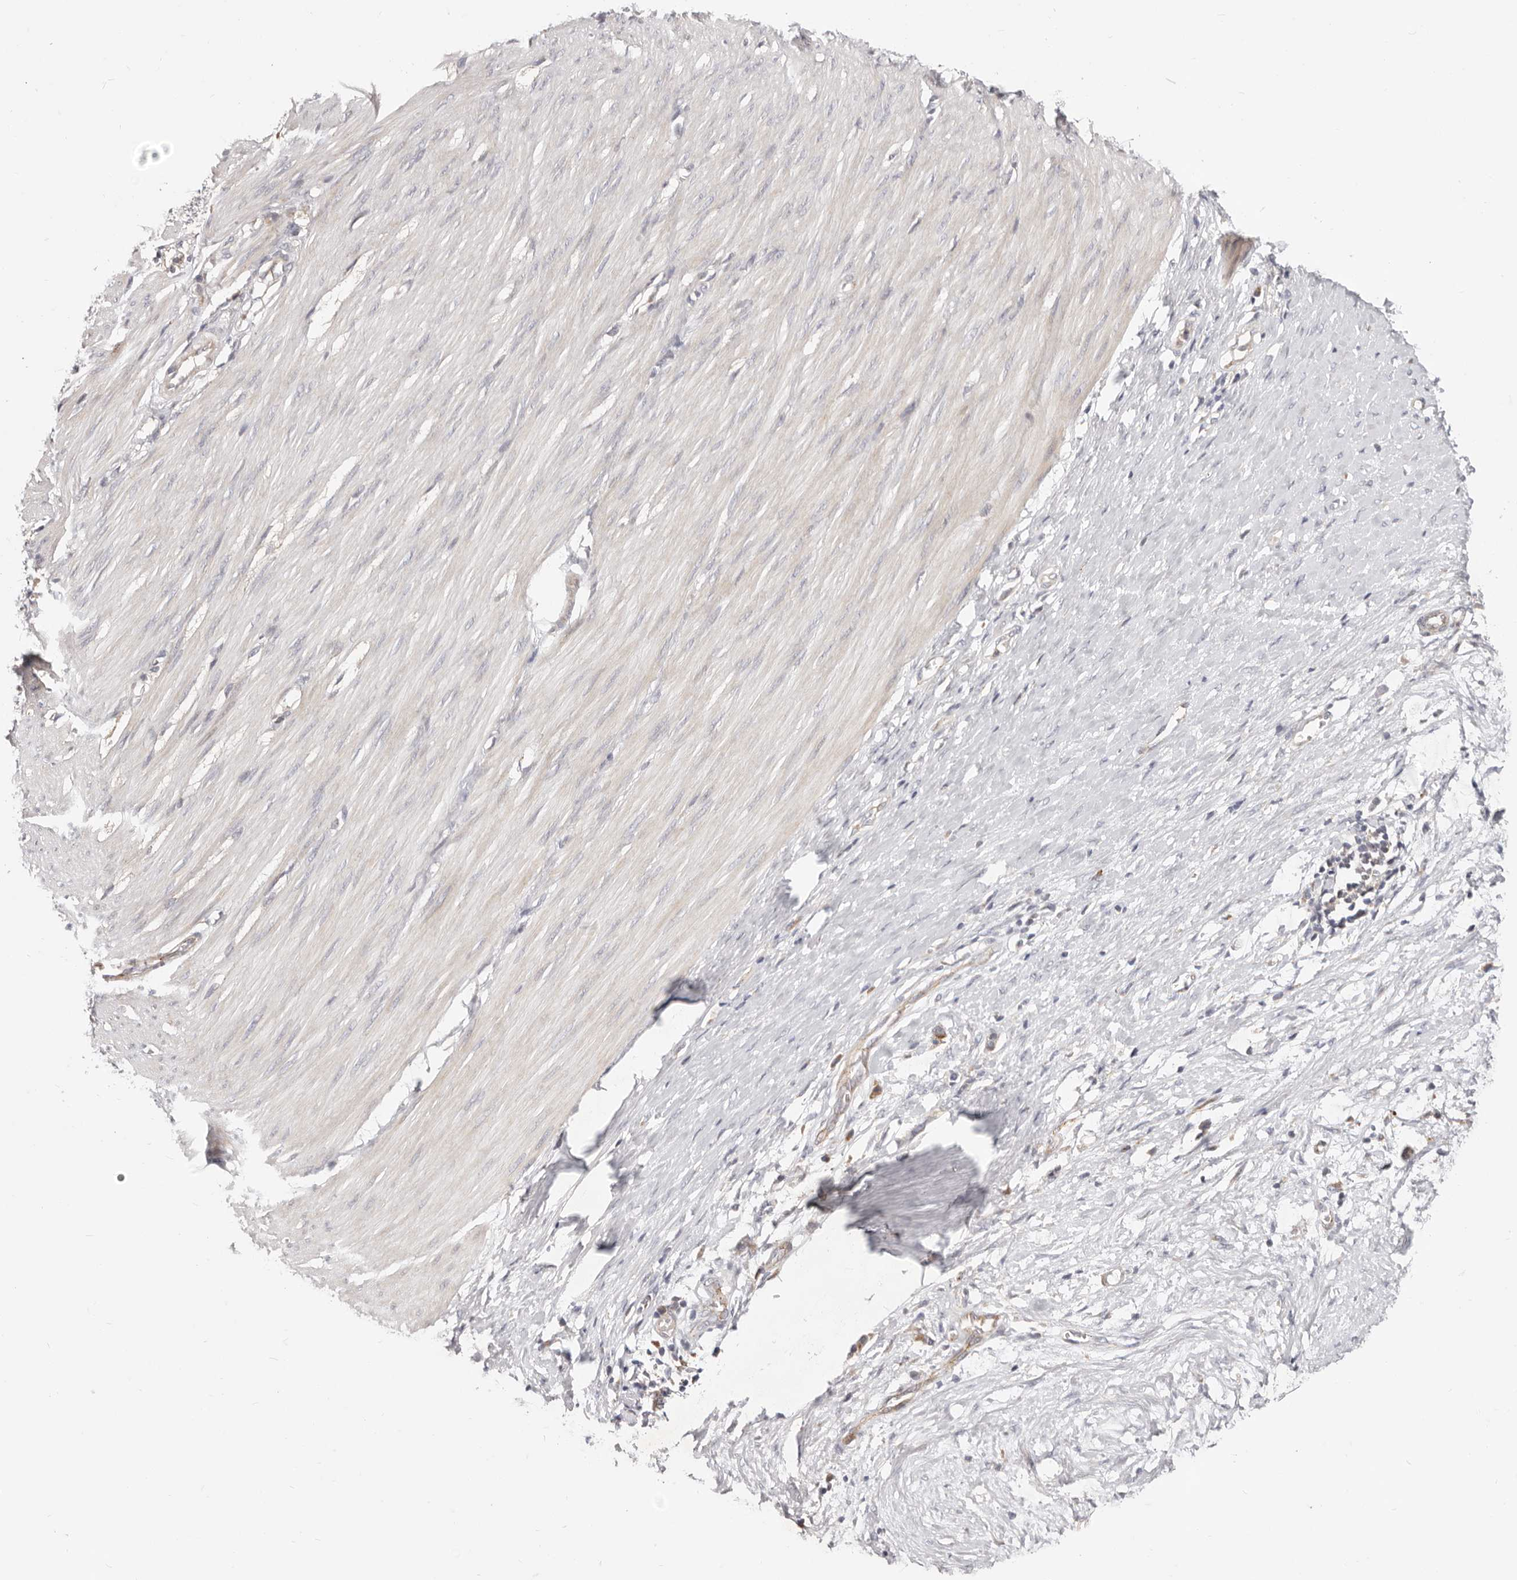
{"staining": {"intensity": "weak", "quantity": "25%-75%", "location": "cytoplasmic/membranous"}, "tissue": "smooth muscle", "cell_type": "Smooth muscle cells", "image_type": "normal", "snomed": [{"axis": "morphology", "description": "Normal tissue, NOS"}, {"axis": "morphology", "description": "Adenocarcinoma, NOS"}, {"axis": "topography", "description": "Colon"}, {"axis": "topography", "description": "Peripheral nerve tissue"}], "caption": "An immunohistochemistry photomicrograph of unremarkable tissue is shown. Protein staining in brown labels weak cytoplasmic/membranous positivity in smooth muscle within smooth muscle cells. The staining was performed using DAB to visualize the protein expression in brown, while the nuclei were stained in blue with hematoxylin (Magnification: 20x).", "gene": "TOR3A", "patient": {"sex": "male", "age": 14}}